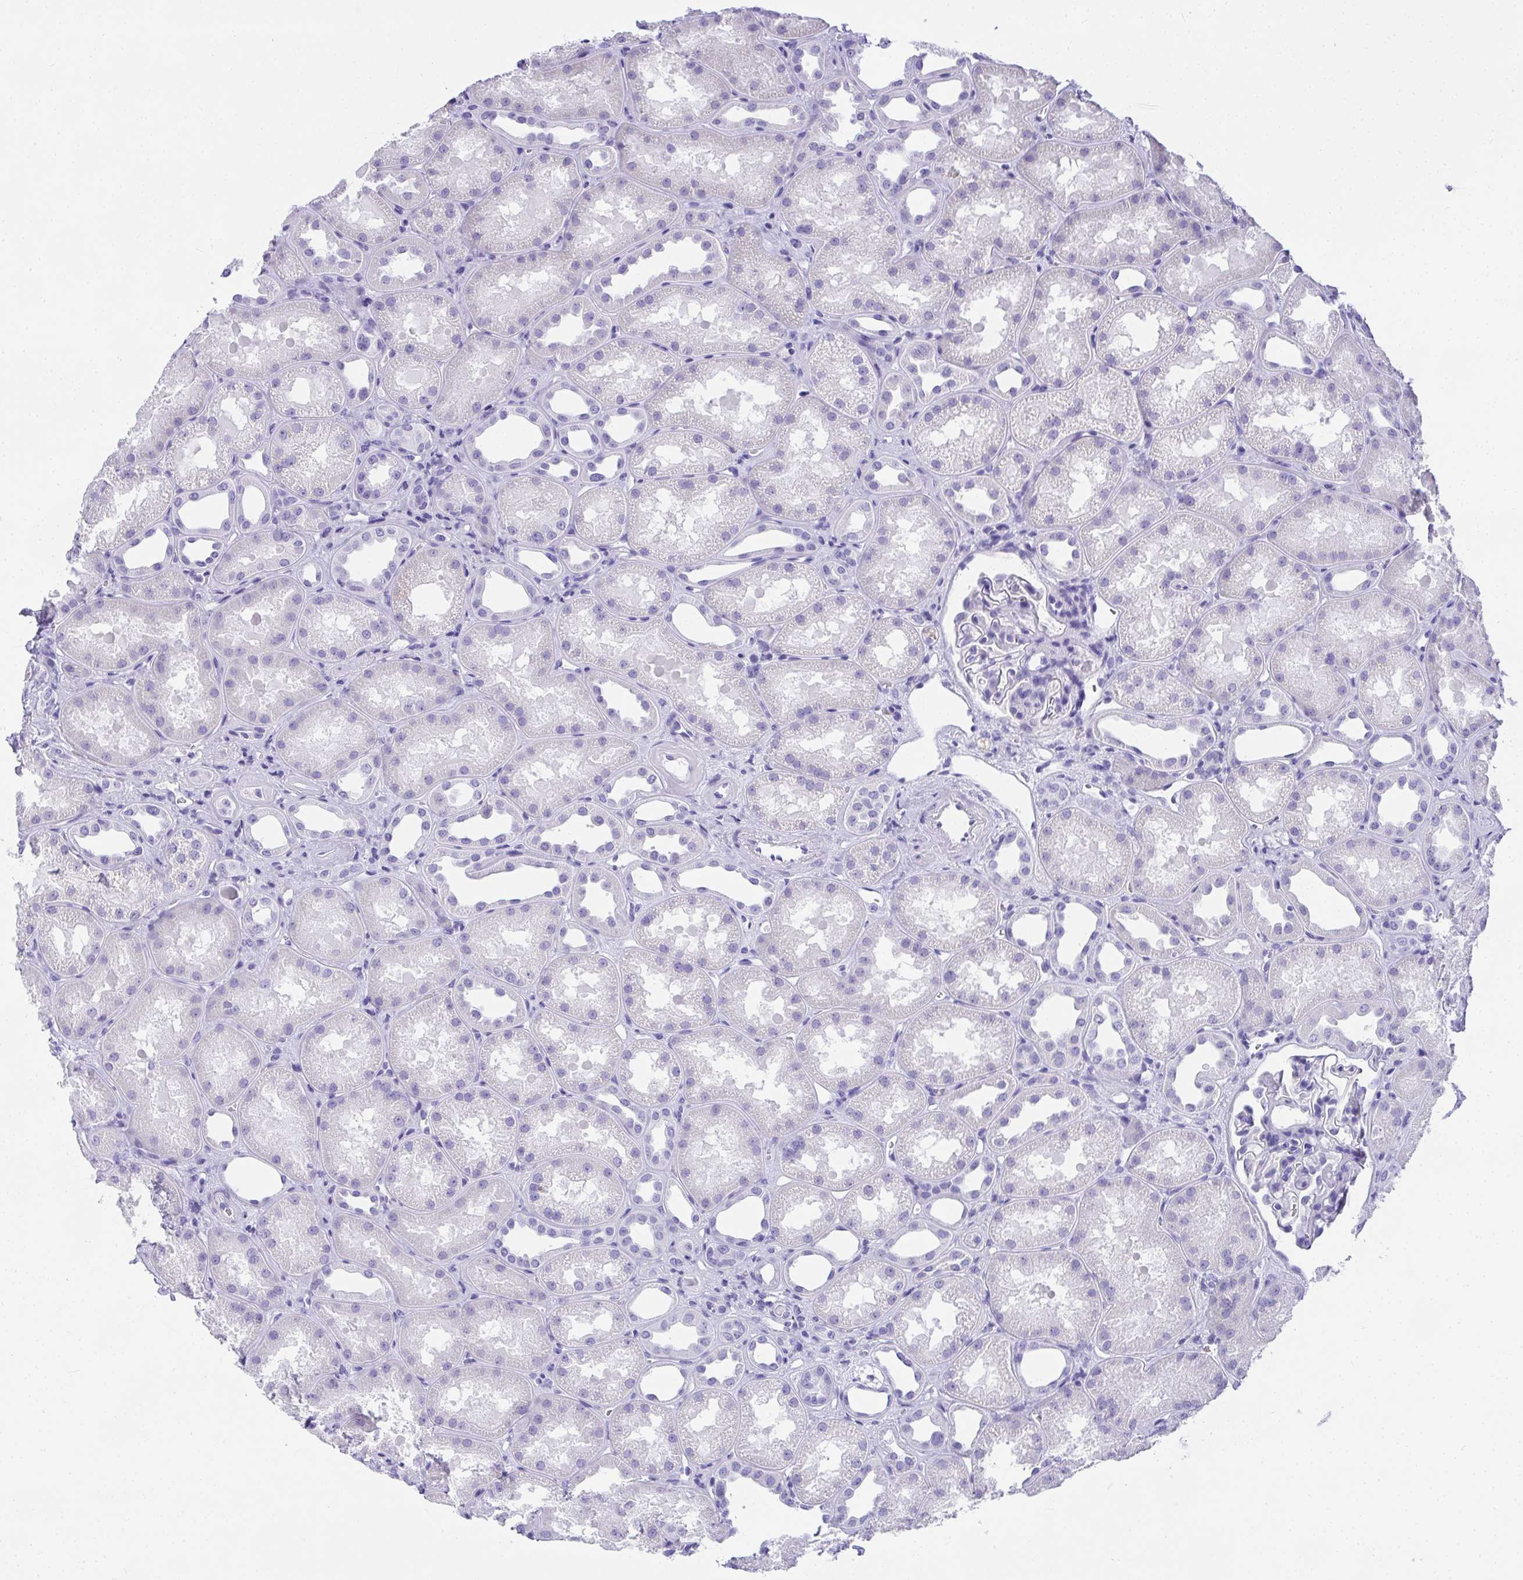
{"staining": {"intensity": "negative", "quantity": "none", "location": "none"}, "tissue": "kidney", "cell_type": "Cells in glomeruli", "image_type": "normal", "snomed": [{"axis": "morphology", "description": "Normal tissue, NOS"}, {"axis": "topography", "description": "Kidney"}], "caption": "Immunohistochemistry of benign kidney exhibits no staining in cells in glomeruli. (DAB immunohistochemistry with hematoxylin counter stain).", "gene": "AVIL", "patient": {"sex": "male", "age": 61}}